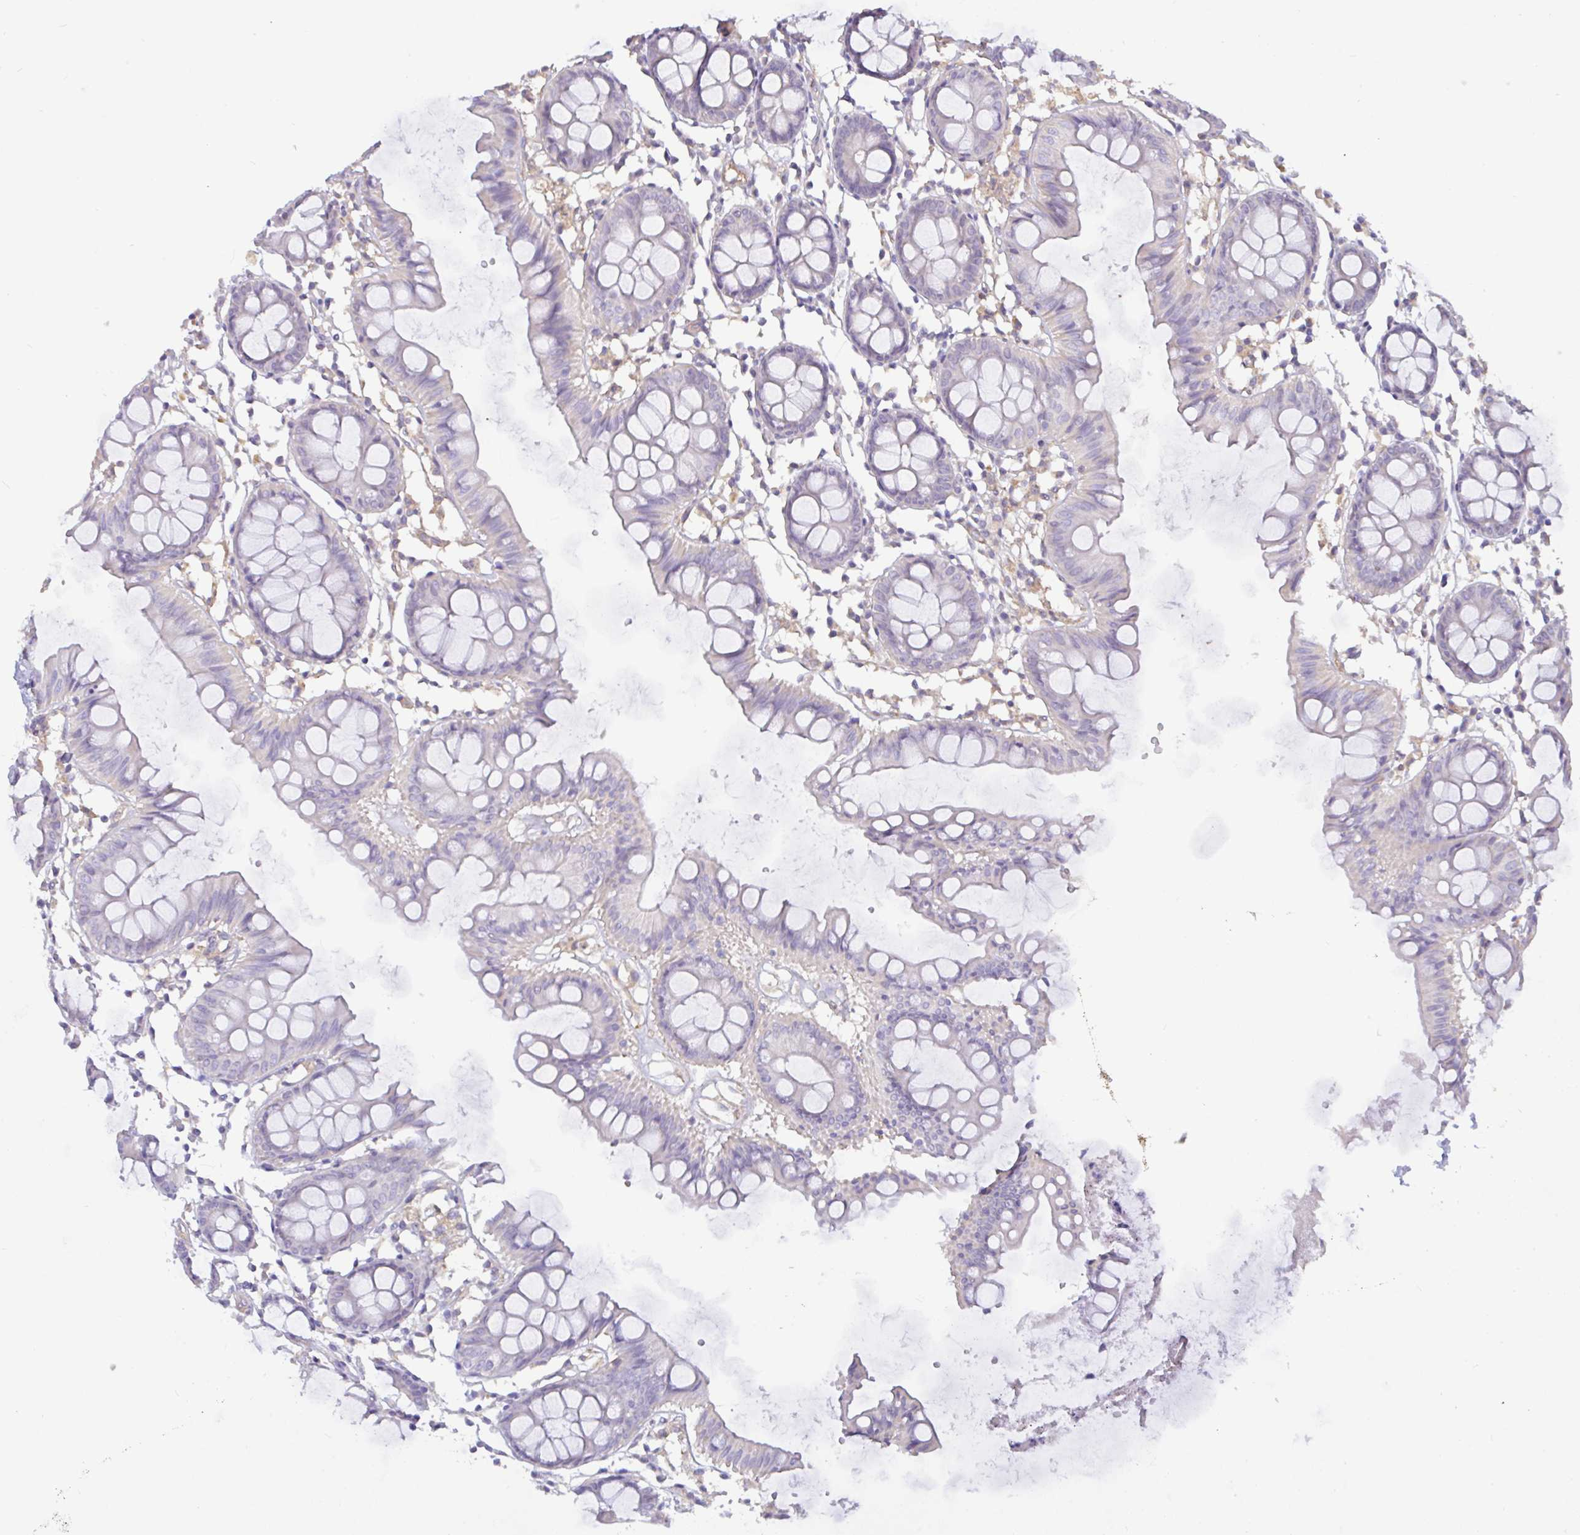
{"staining": {"intensity": "negative", "quantity": "none", "location": "none"}, "tissue": "colon", "cell_type": "Endothelial cells", "image_type": "normal", "snomed": [{"axis": "morphology", "description": "Normal tissue, NOS"}, {"axis": "topography", "description": "Colon"}], "caption": "The immunohistochemistry (IHC) photomicrograph has no significant staining in endothelial cells of colon.", "gene": "PLCD4", "patient": {"sex": "female", "age": 84}}